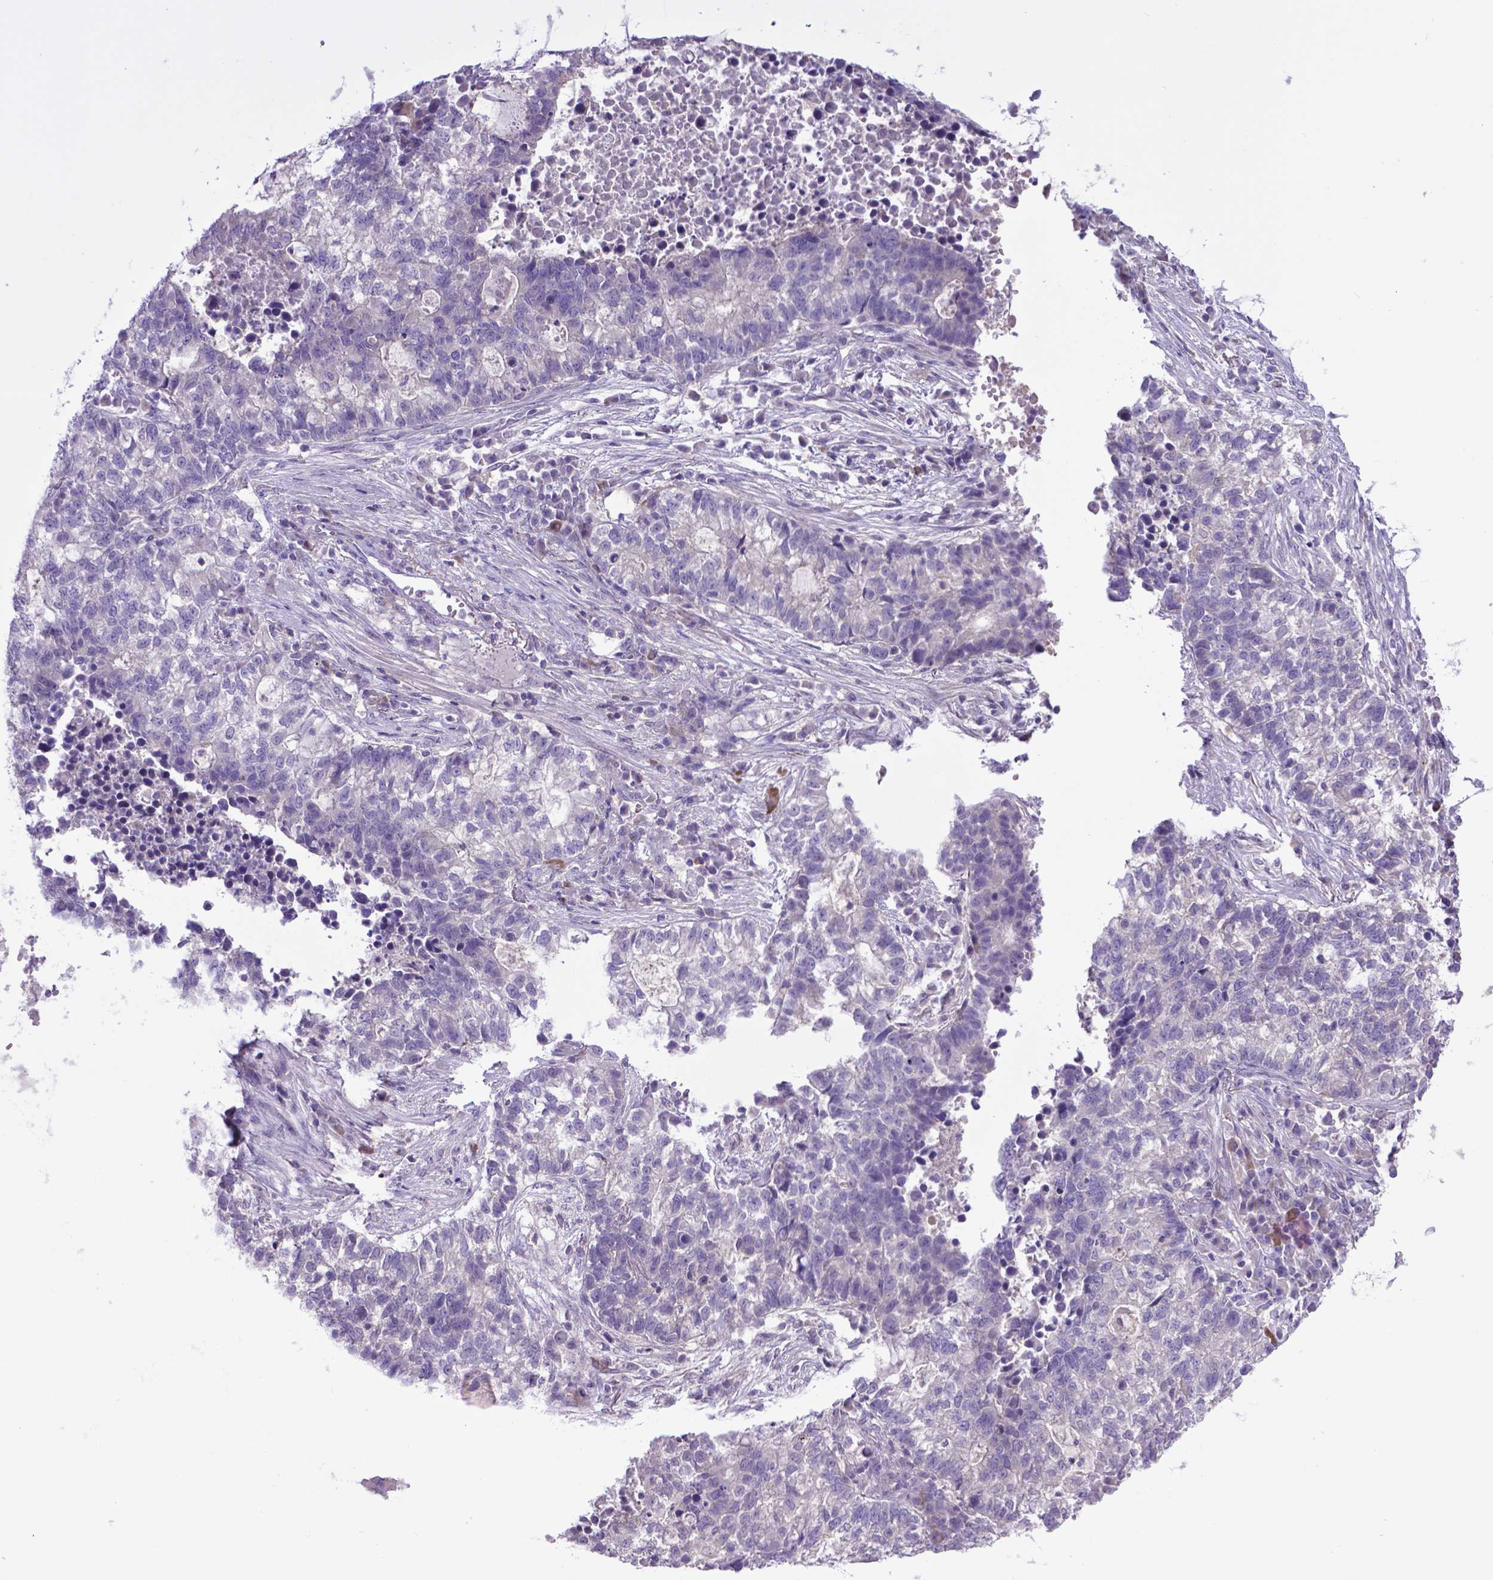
{"staining": {"intensity": "negative", "quantity": "none", "location": "none"}, "tissue": "lung cancer", "cell_type": "Tumor cells", "image_type": "cancer", "snomed": [{"axis": "morphology", "description": "Adenocarcinoma, NOS"}, {"axis": "topography", "description": "Lung"}], "caption": "Immunohistochemistry photomicrograph of human lung adenocarcinoma stained for a protein (brown), which demonstrates no positivity in tumor cells.", "gene": "ADRA2B", "patient": {"sex": "male", "age": 57}}